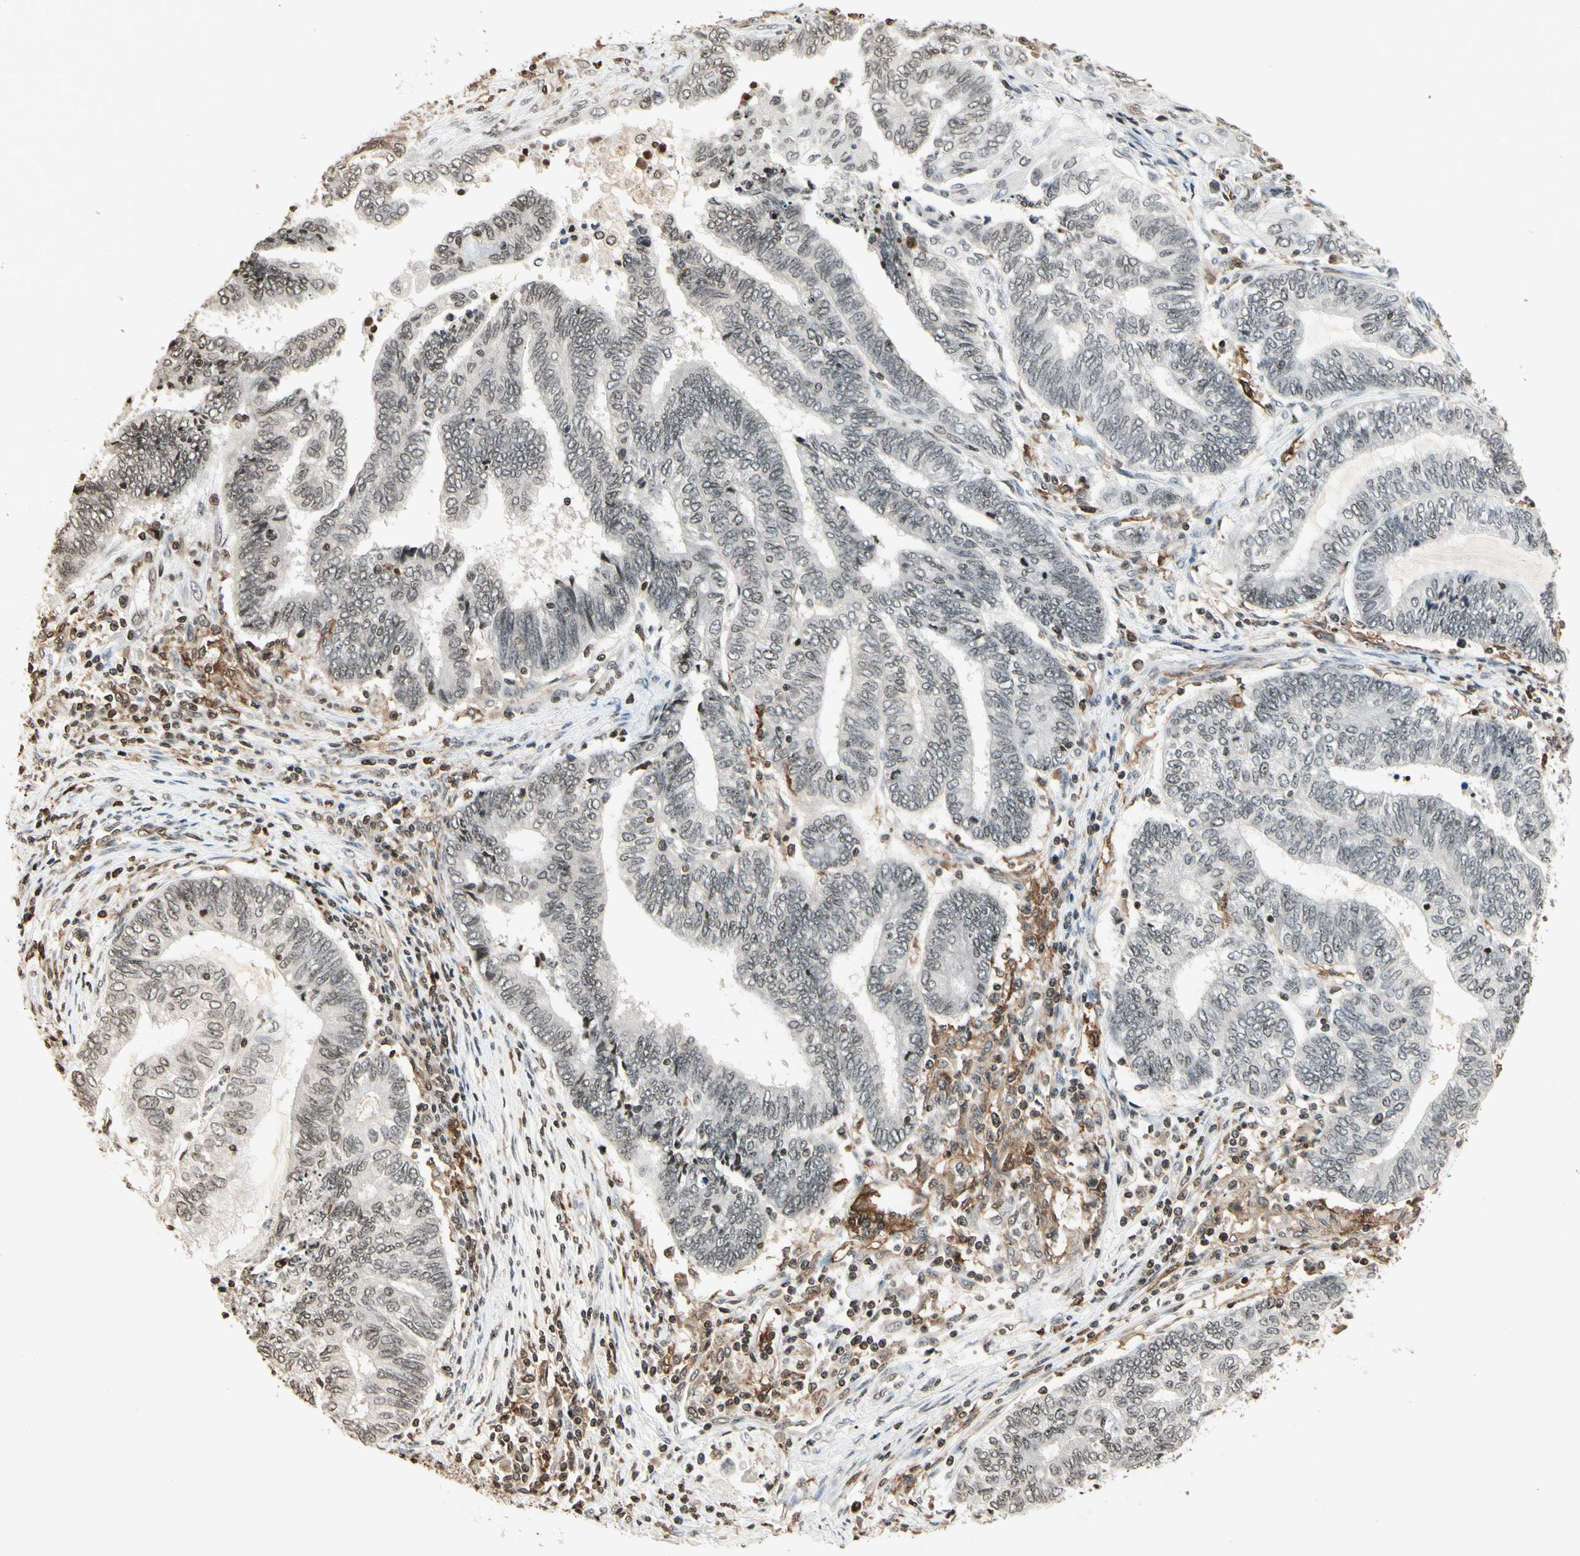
{"staining": {"intensity": "weak", "quantity": "<25%", "location": "nuclear"}, "tissue": "endometrial cancer", "cell_type": "Tumor cells", "image_type": "cancer", "snomed": [{"axis": "morphology", "description": "Adenocarcinoma, NOS"}, {"axis": "topography", "description": "Uterus"}, {"axis": "topography", "description": "Endometrium"}], "caption": "DAB immunohistochemical staining of endometrial cancer (adenocarcinoma) shows no significant staining in tumor cells.", "gene": "FER", "patient": {"sex": "female", "age": 70}}